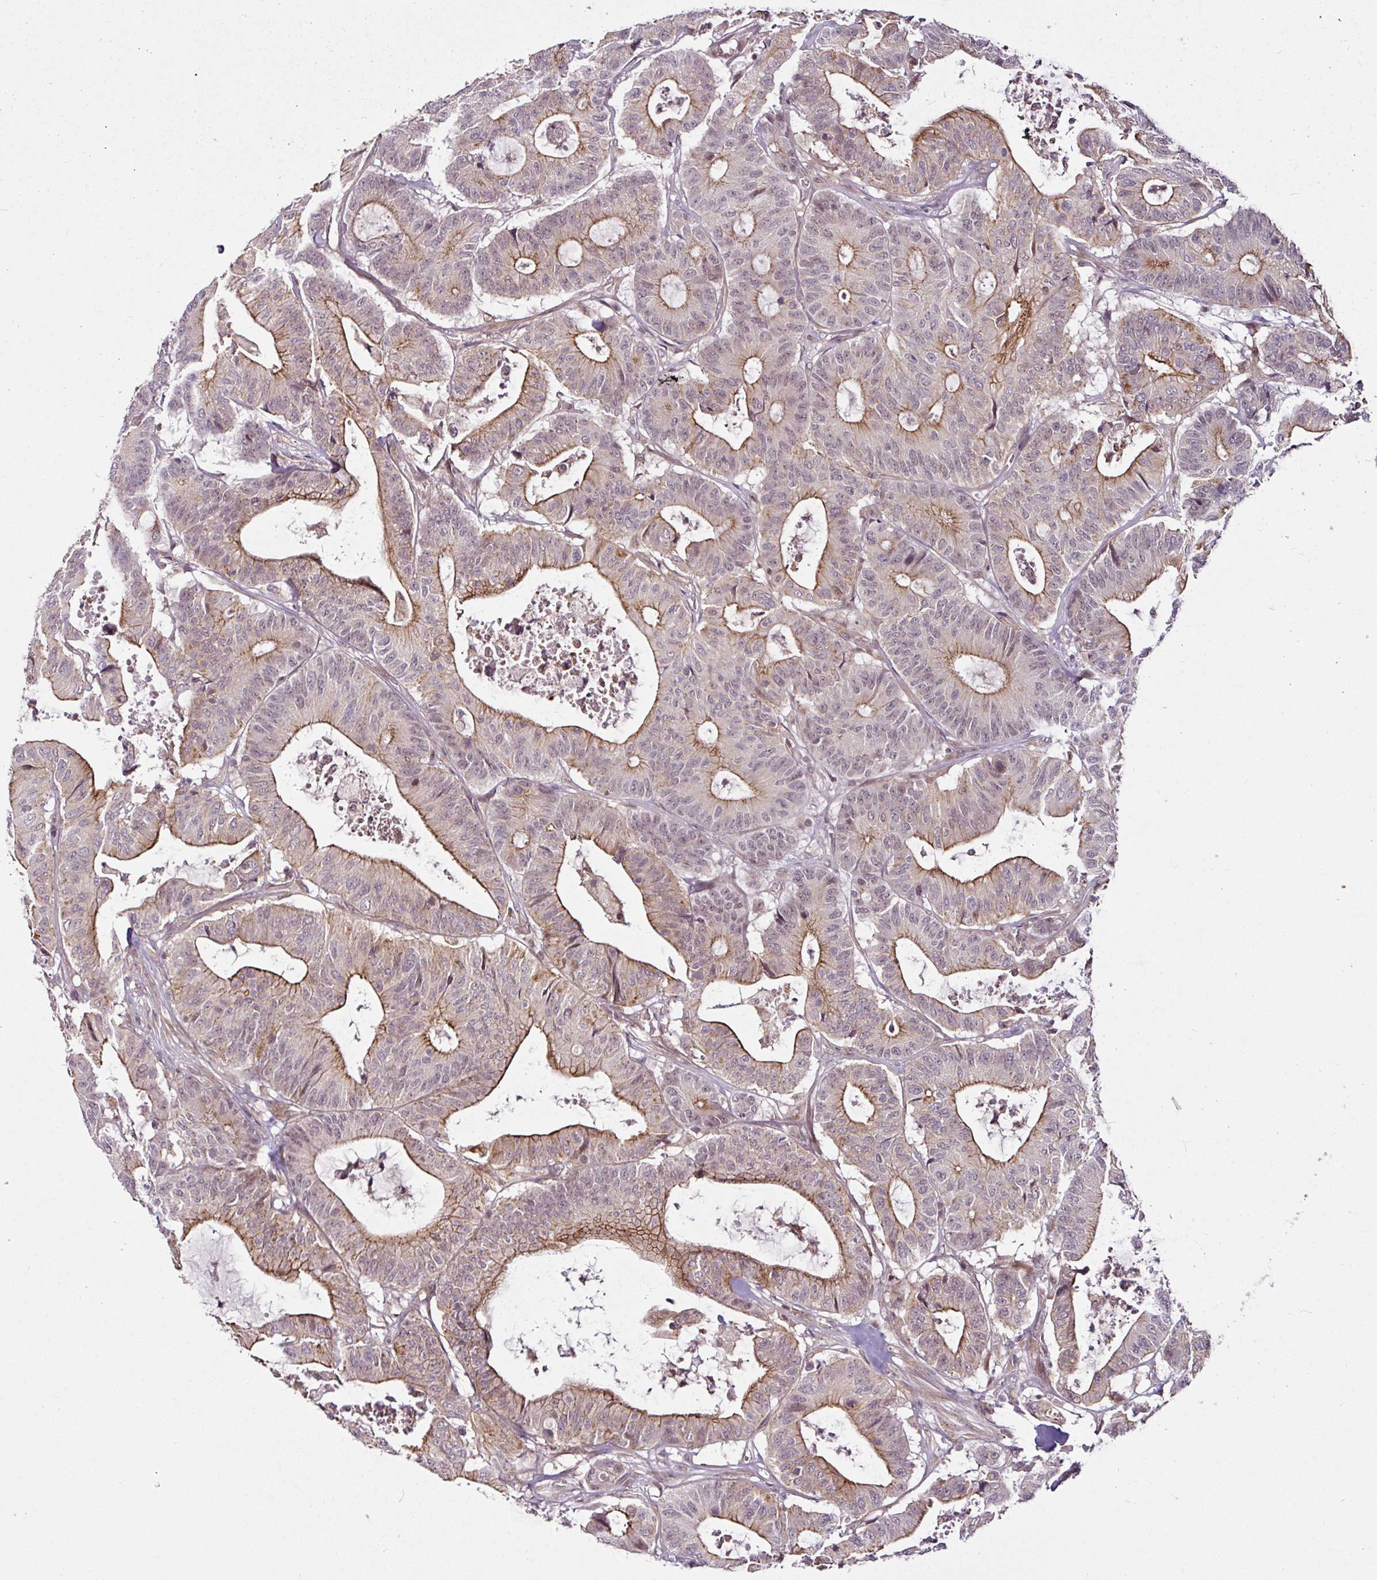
{"staining": {"intensity": "moderate", "quantity": ">75%", "location": "cytoplasmic/membranous,nuclear"}, "tissue": "colorectal cancer", "cell_type": "Tumor cells", "image_type": "cancer", "snomed": [{"axis": "morphology", "description": "Adenocarcinoma, NOS"}, {"axis": "topography", "description": "Colon"}], "caption": "Colorectal adenocarcinoma tissue shows moderate cytoplasmic/membranous and nuclear positivity in approximately >75% of tumor cells", "gene": "DCAF13", "patient": {"sex": "female", "age": 84}}